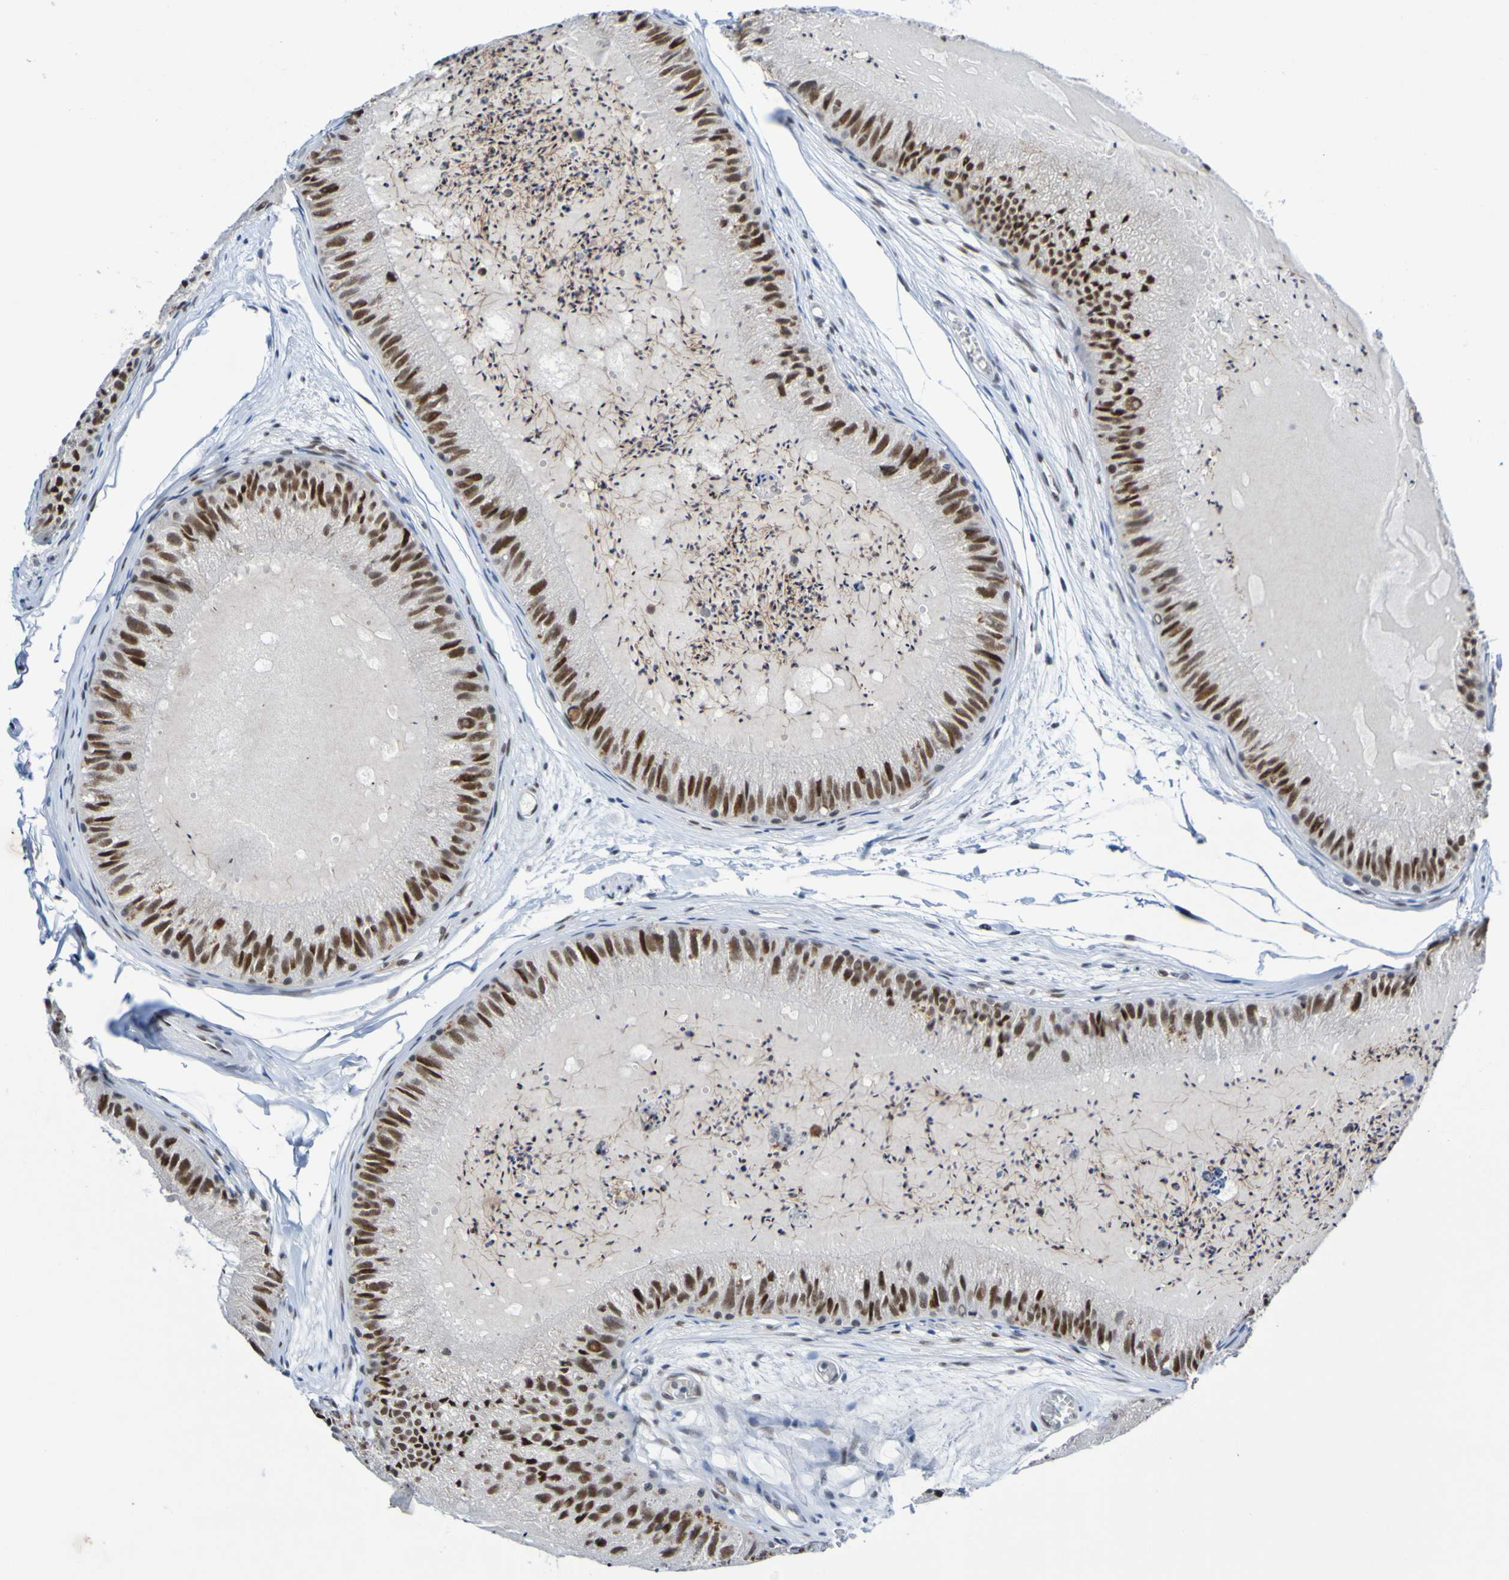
{"staining": {"intensity": "strong", "quantity": ">75%", "location": "nuclear"}, "tissue": "epididymis", "cell_type": "Glandular cells", "image_type": "normal", "snomed": [{"axis": "morphology", "description": "Normal tissue, NOS"}, {"axis": "topography", "description": "Epididymis"}], "caption": "Immunohistochemical staining of normal human epididymis reveals >75% levels of strong nuclear protein positivity in about >75% of glandular cells. (DAB = brown stain, brightfield microscopy at high magnification).", "gene": "PCGF1", "patient": {"sex": "male", "age": 31}}